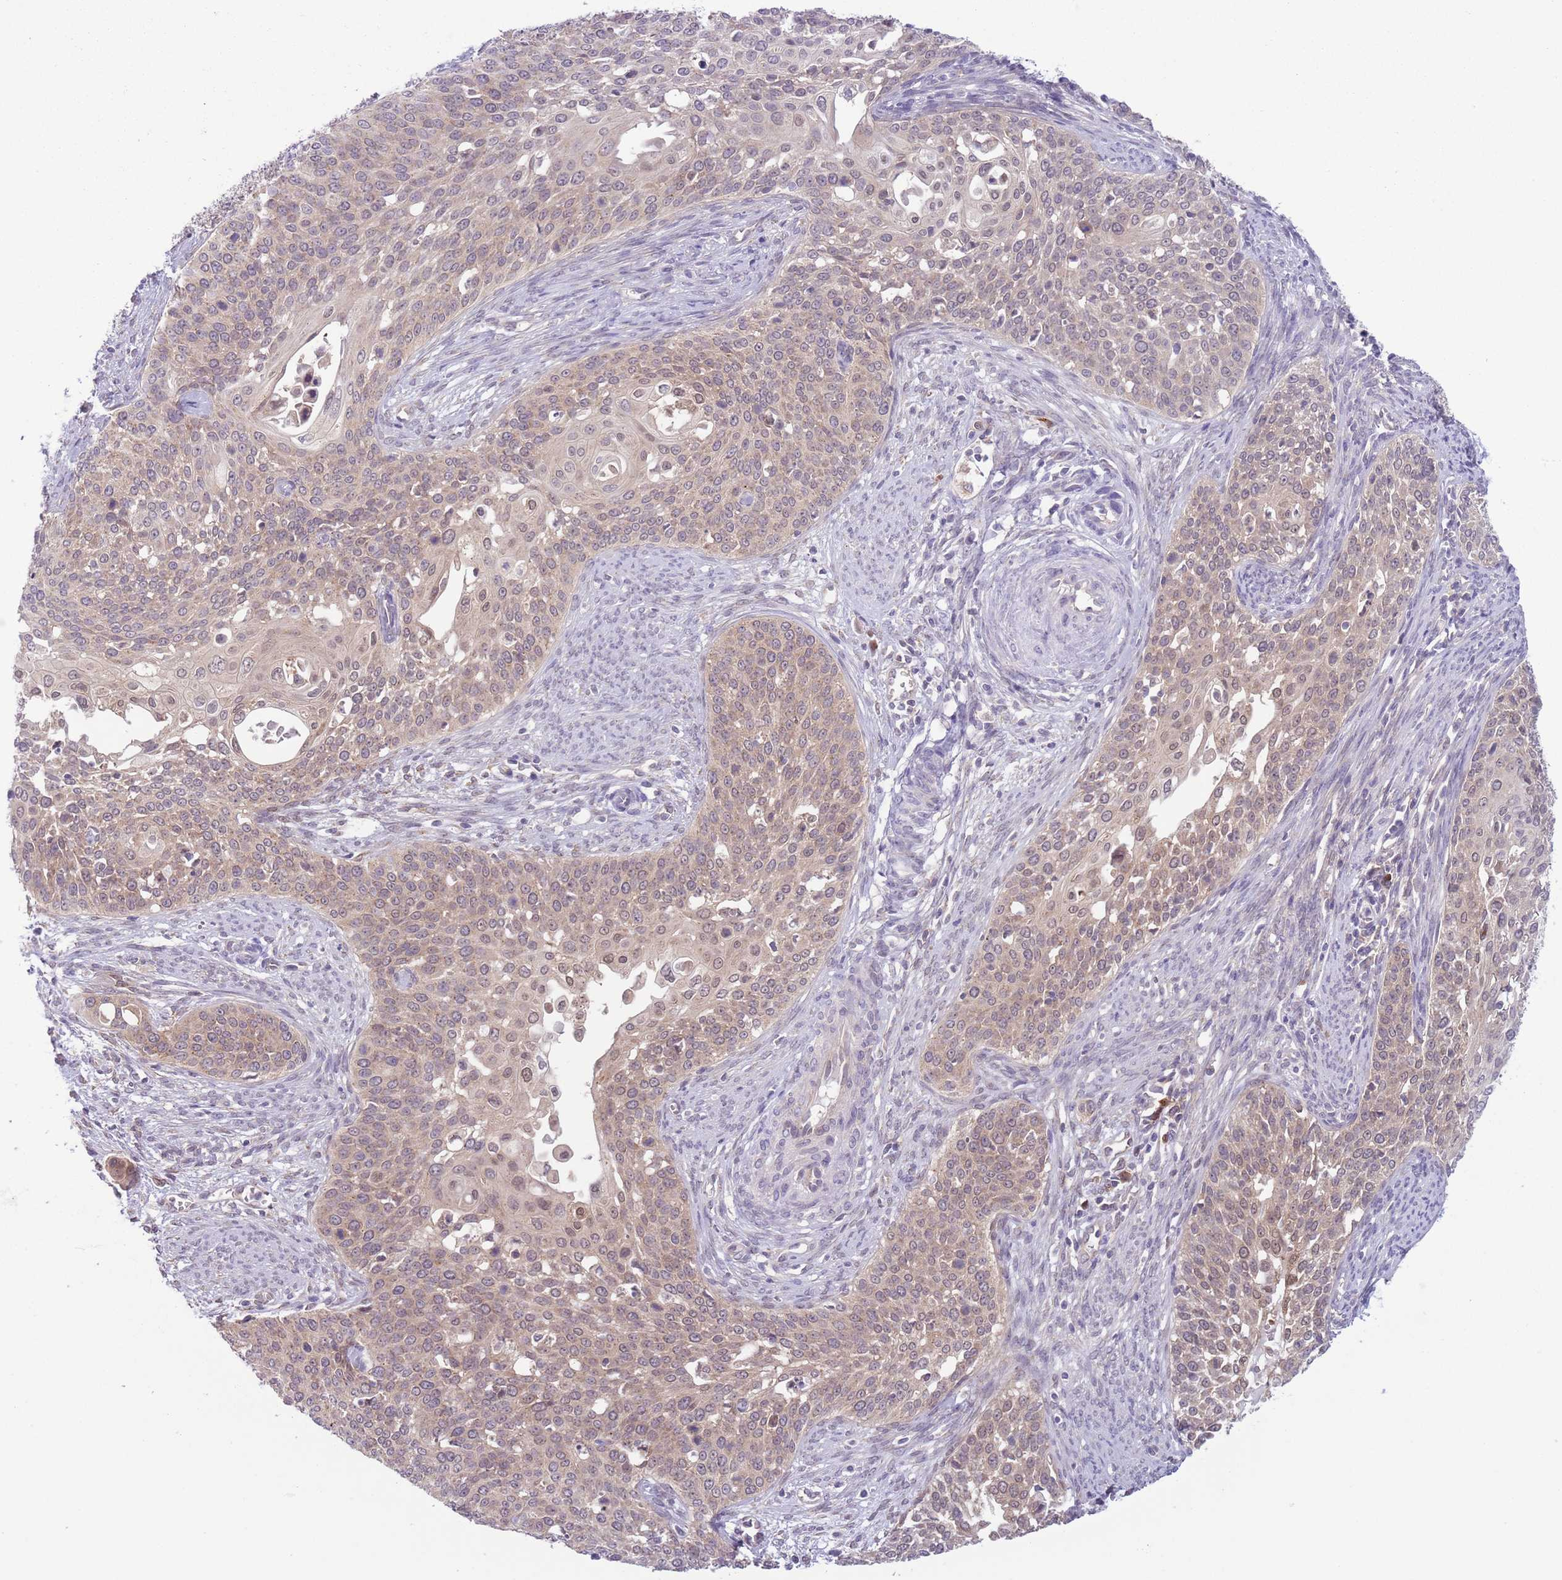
{"staining": {"intensity": "weak", "quantity": "25%-75%", "location": "cytoplasmic/membranous,nuclear"}, "tissue": "cervical cancer", "cell_type": "Tumor cells", "image_type": "cancer", "snomed": [{"axis": "morphology", "description": "Squamous cell carcinoma, NOS"}, {"axis": "topography", "description": "Cervix"}], "caption": "A histopathology image of cervical cancer stained for a protein demonstrates weak cytoplasmic/membranous and nuclear brown staining in tumor cells. The protein of interest is shown in brown color, while the nuclei are stained blue.", "gene": "COPE", "patient": {"sex": "female", "age": 44}}